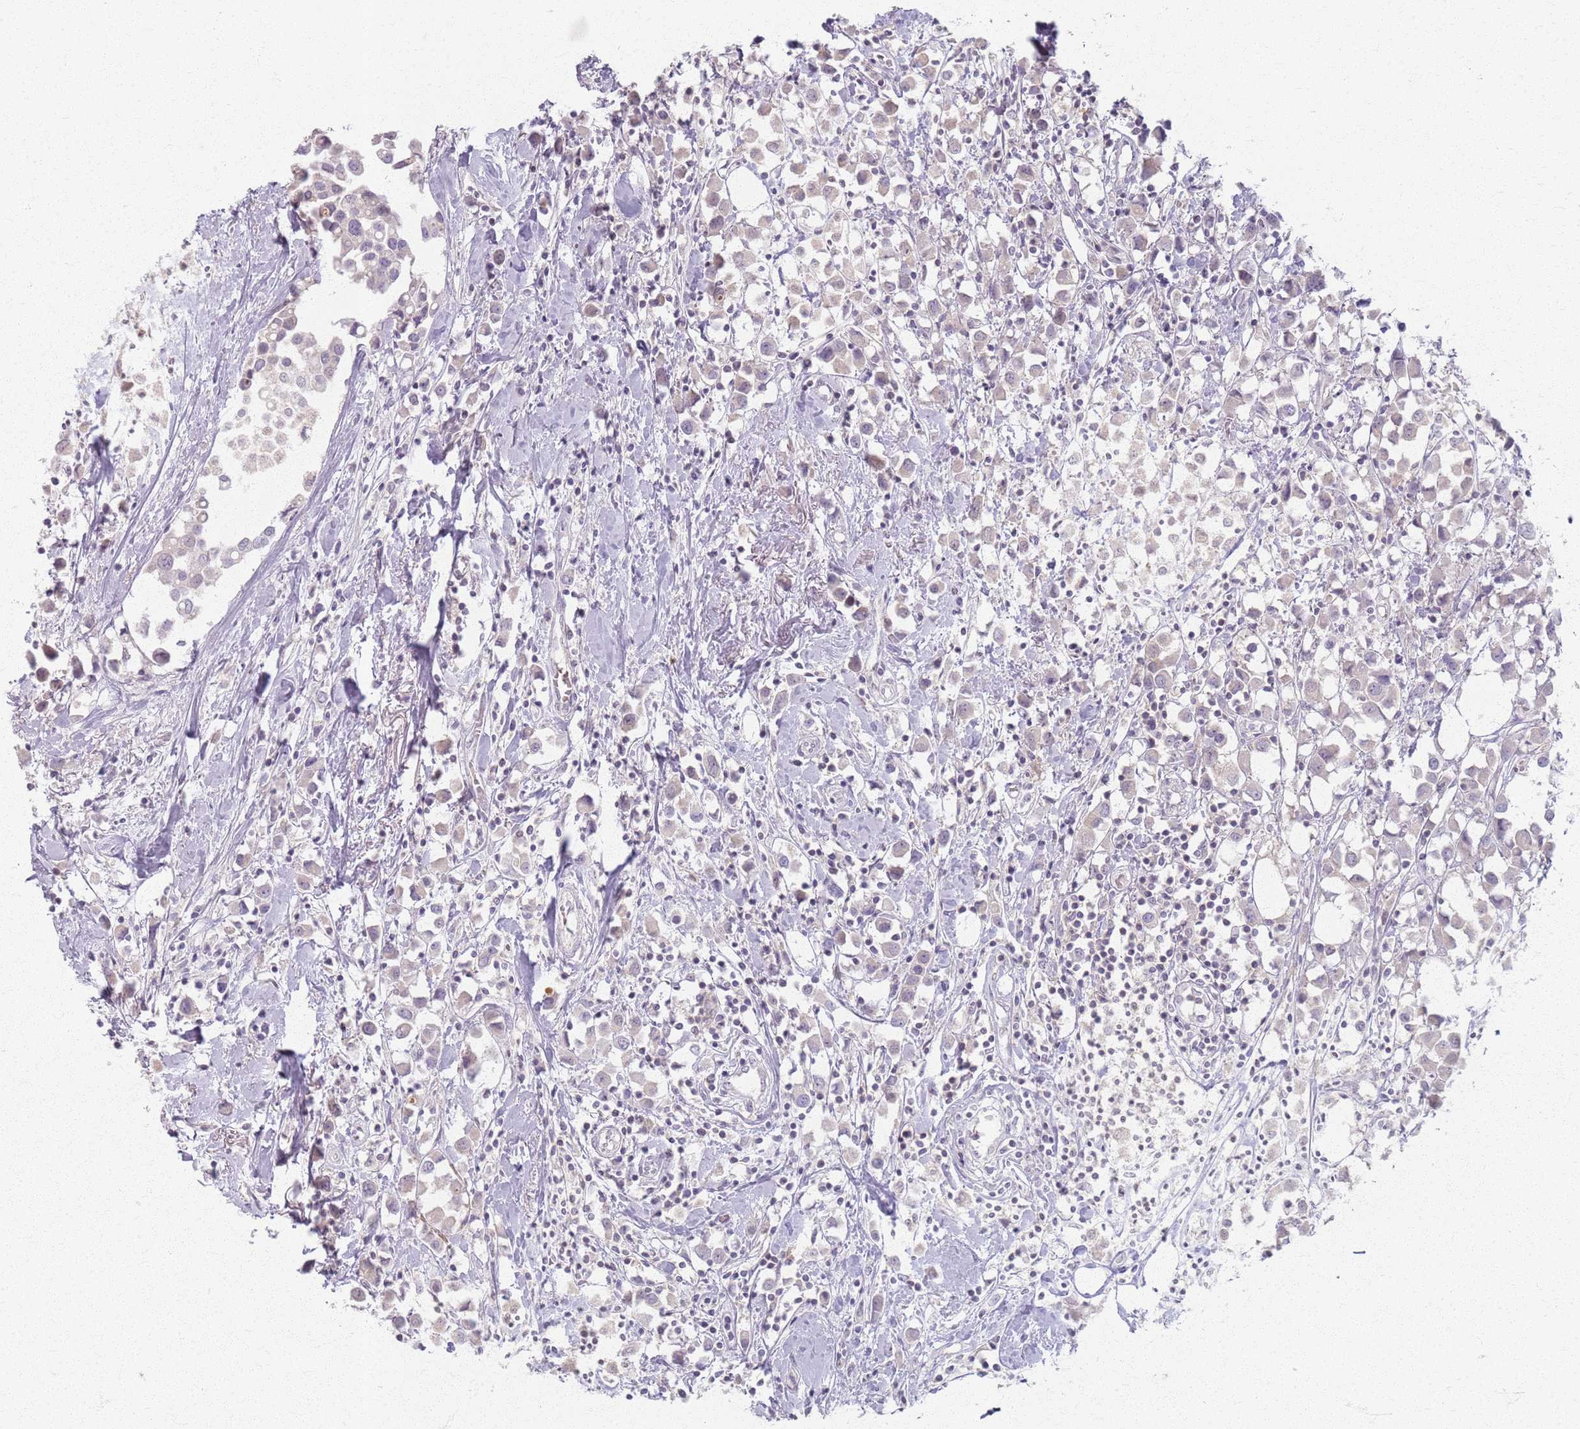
{"staining": {"intensity": "weak", "quantity": "<25%", "location": "nuclear"}, "tissue": "breast cancer", "cell_type": "Tumor cells", "image_type": "cancer", "snomed": [{"axis": "morphology", "description": "Duct carcinoma"}, {"axis": "topography", "description": "Breast"}], "caption": "Tumor cells are negative for protein expression in human breast cancer. (Stains: DAB immunohistochemistry (IHC) with hematoxylin counter stain, Microscopy: brightfield microscopy at high magnification).", "gene": "CRIPT", "patient": {"sex": "female", "age": 61}}